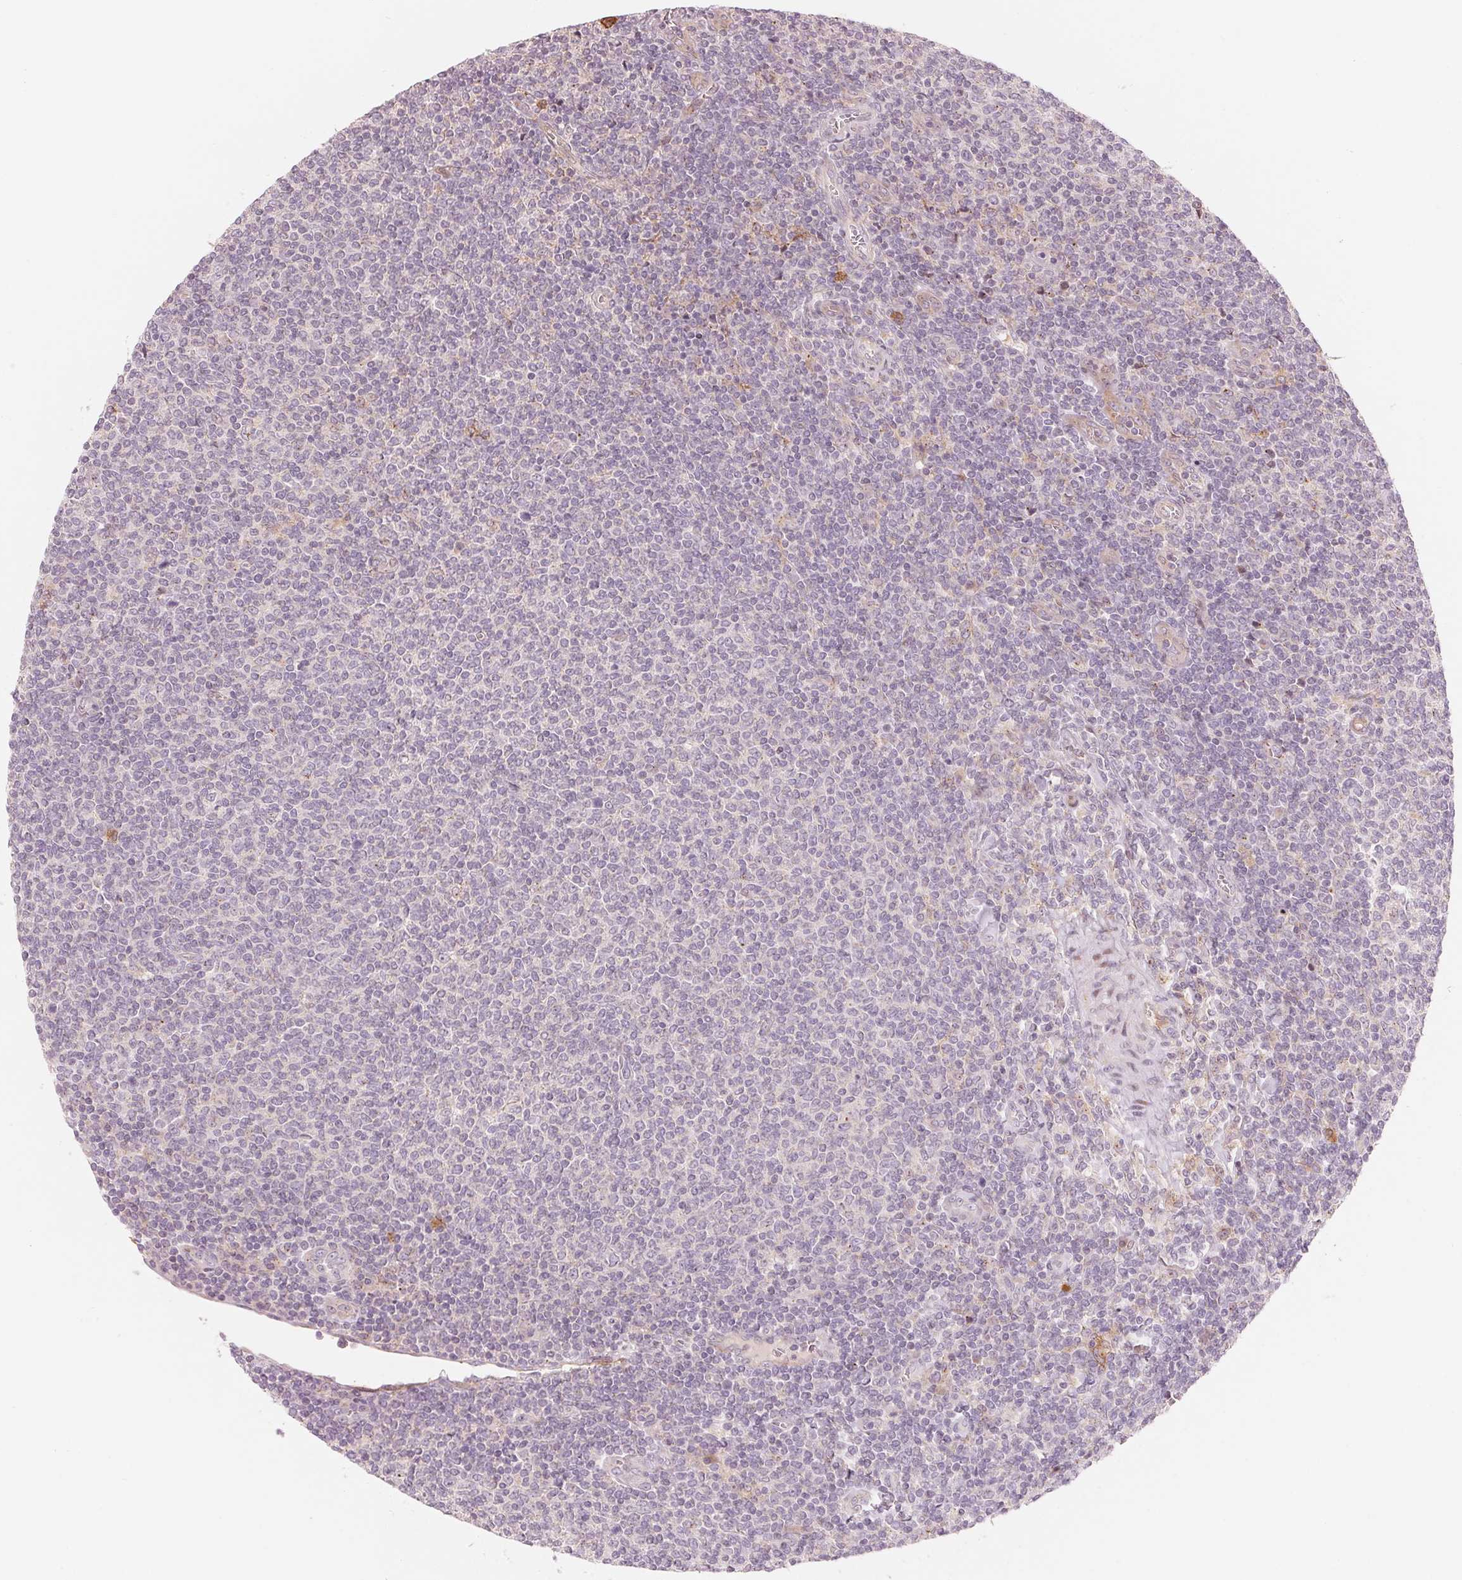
{"staining": {"intensity": "negative", "quantity": "none", "location": "none"}, "tissue": "lymphoma", "cell_type": "Tumor cells", "image_type": "cancer", "snomed": [{"axis": "morphology", "description": "Malignant lymphoma, non-Hodgkin's type, Low grade"}, {"axis": "topography", "description": "Lymph node"}], "caption": "Immunohistochemical staining of human lymphoma displays no significant positivity in tumor cells.", "gene": "SLC17A4", "patient": {"sex": "male", "age": 52}}